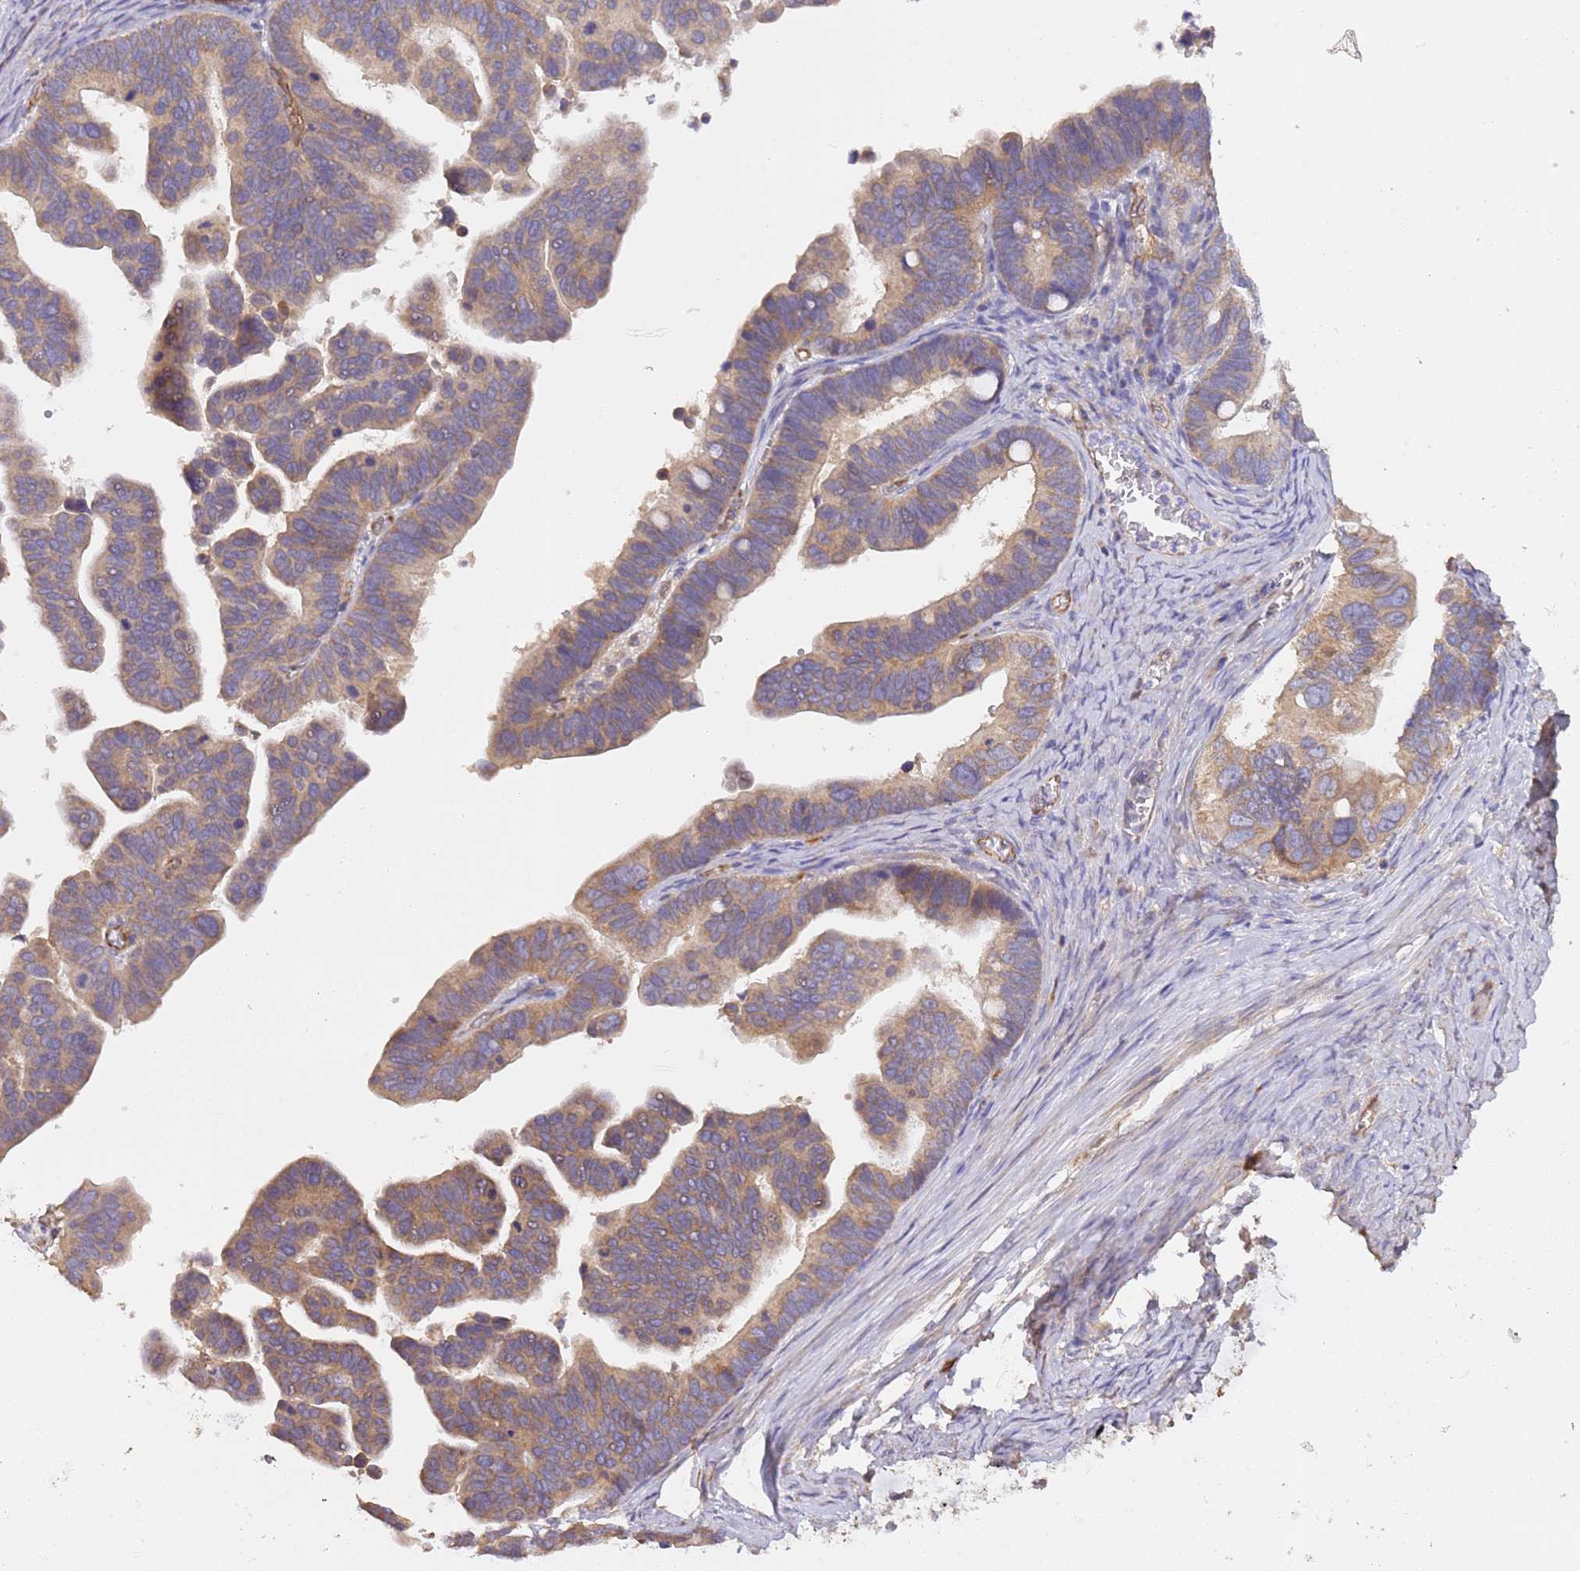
{"staining": {"intensity": "moderate", "quantity": ">75%", "location": "cytoplasmic/membranous"}, "tissue": "ovarian cancer", "cell_type": "Tumor cells", "image_type": "cancer", "snomed": [{"axis": "morphology", "description": "Cystadenocarcinoma, serous, NOS"}, {"axis": "topography", "description": "Ovary"}], "caption": "Moderate cytoplasmic/membranous staining is seen in approximately >75% of tumor cells in ovarian cancer (serous cystadenocarcinoma). Nuclei are stained in blue.", "gene": "DOCK9", "patient": {"sex": "female", "age": 56}}